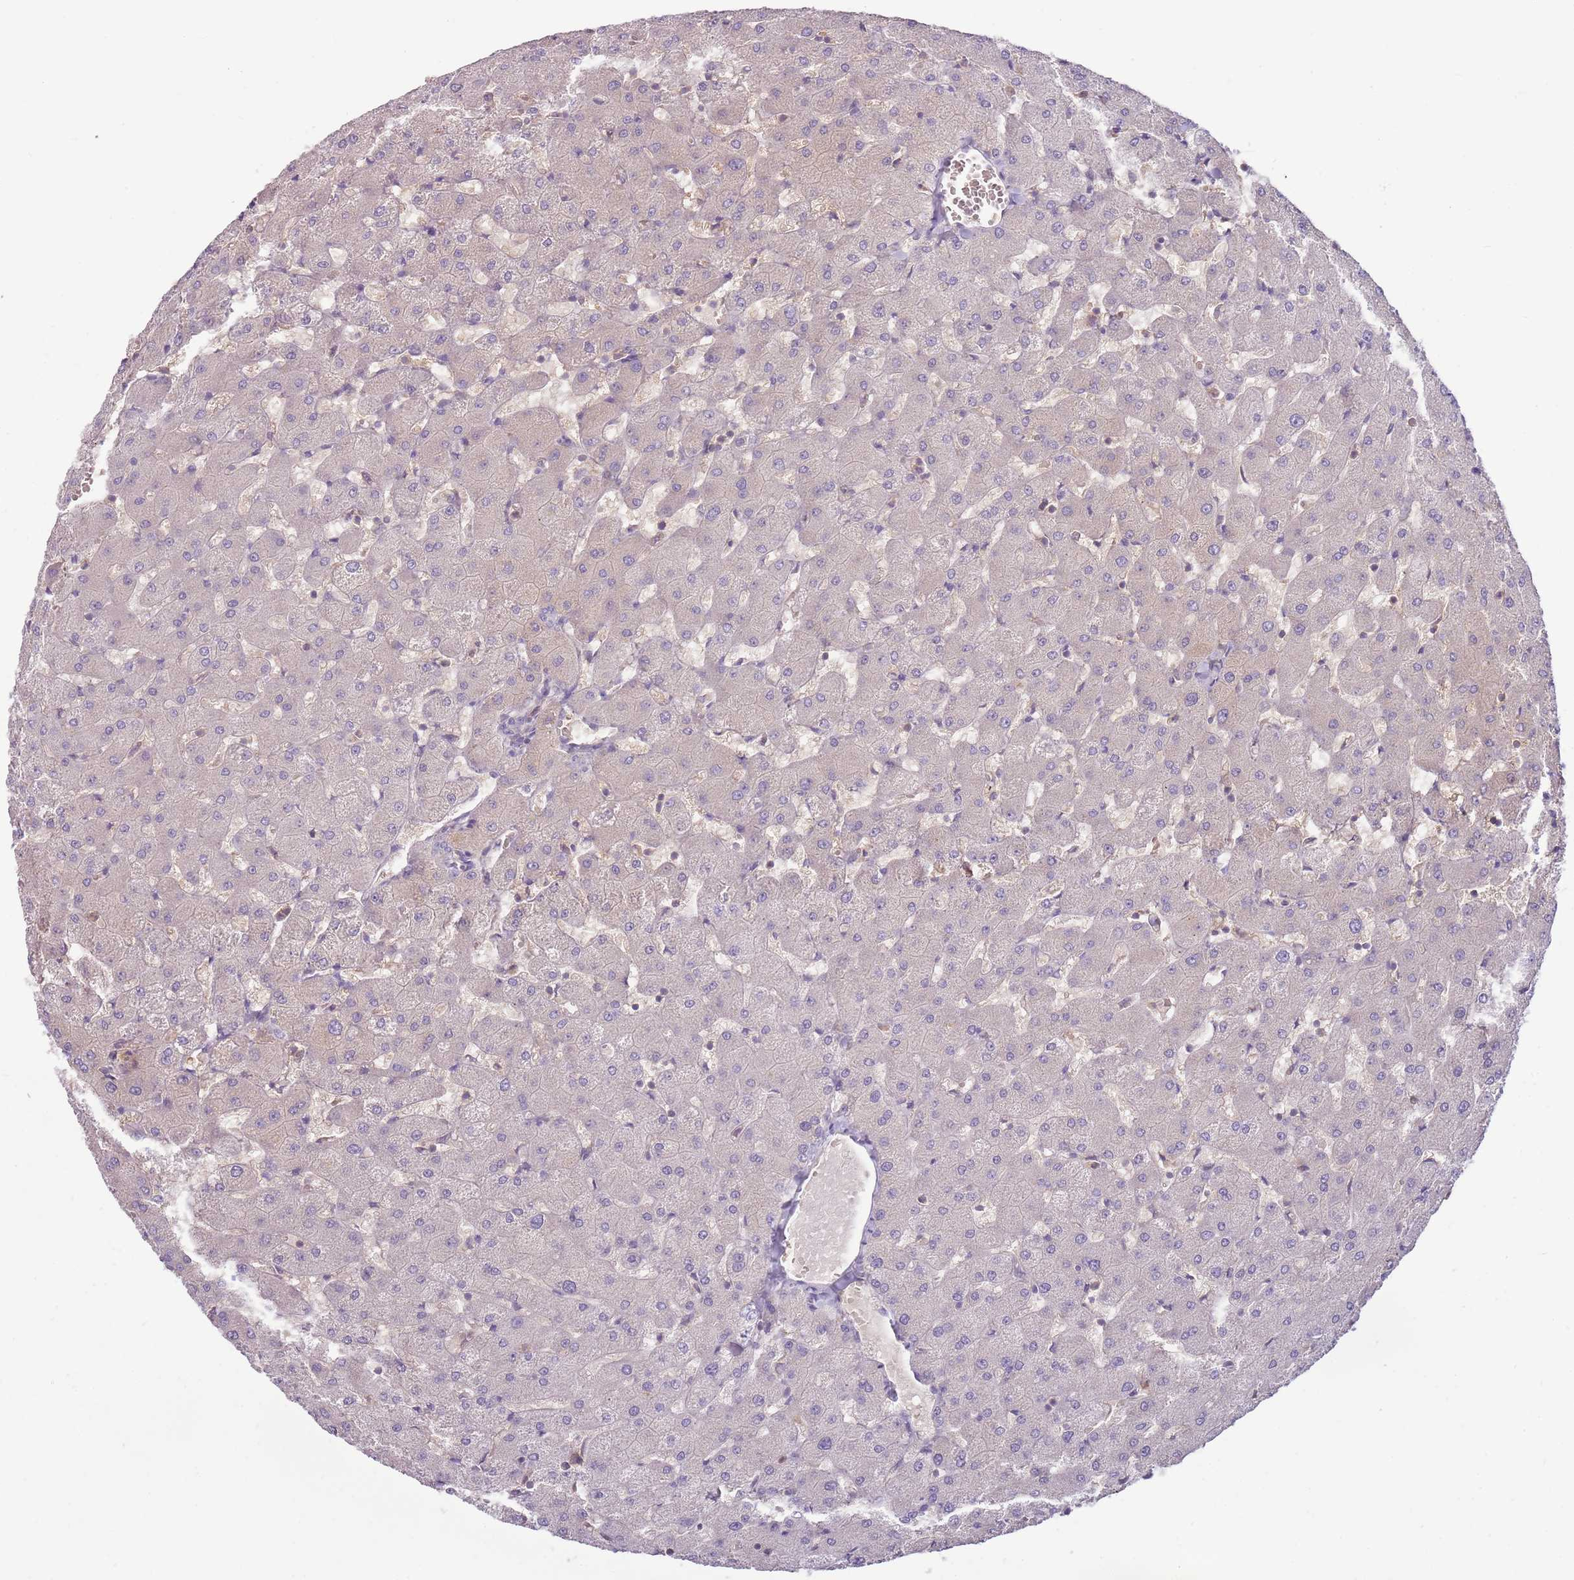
{"staining": {"intensity": "negative", "quantity": "none", "location": "none"}, "tissue": "liver", "cell_type": "Cholangiocytes", "image_type": "normal", "snomed": [{"axis": "morphology", "description": "Normal tissue, NOS"}, {"axis": "topography", "description": "Liver"}], "caption": "Immunohistochemistry of normal human liver shows no staining in cholangiocytes.", "gene": "ARHGAP5", "patient": {"sex": "female", "age": 63}}